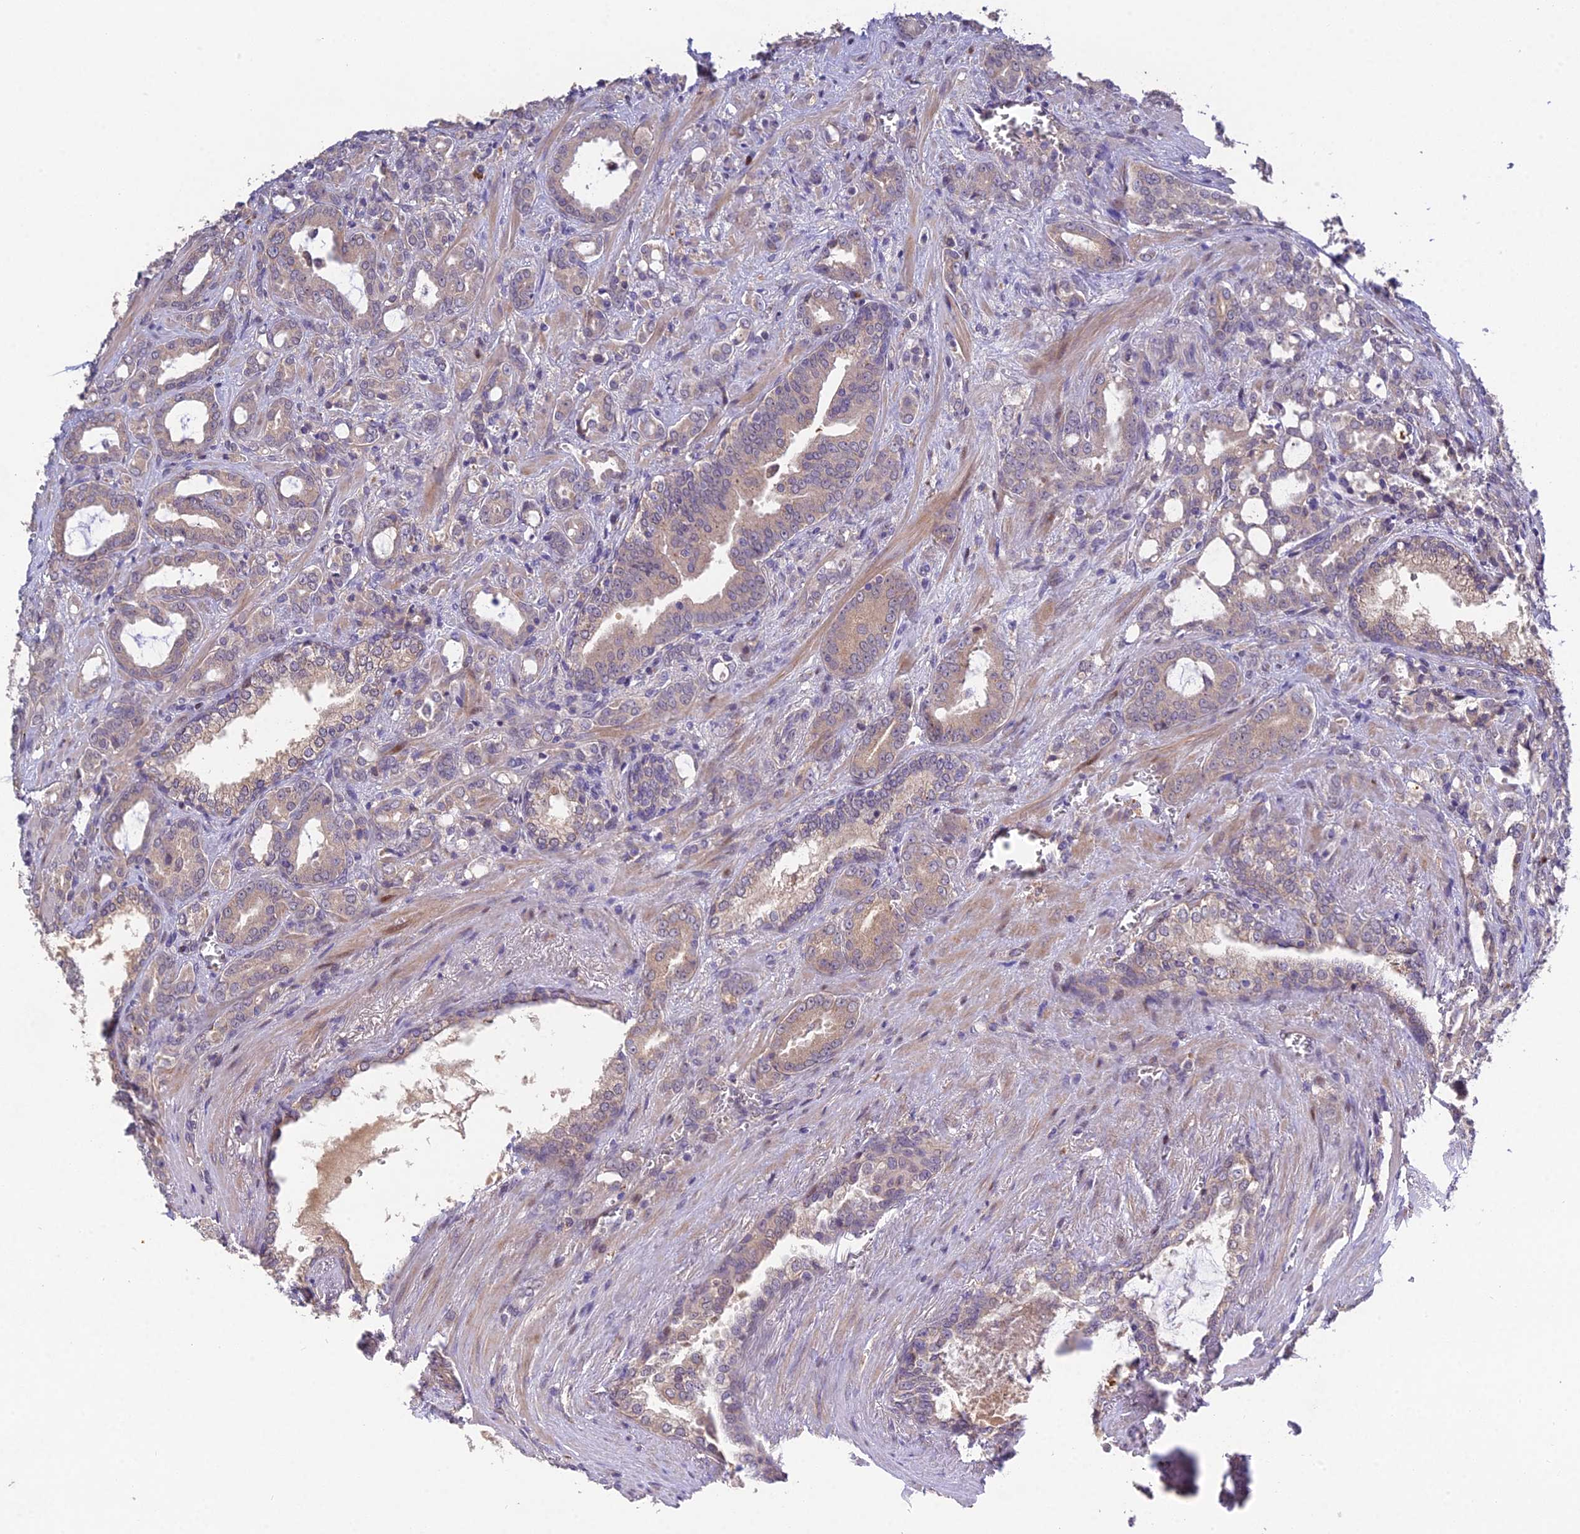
{"staining": {"intensity": "weak", "quantity": "25%-75%", "location": "cytoplasmic/membranous"}, "tissue": "prostate cancer", "cell_type": "Tumor cells", "image_type": "cancer", "snomed": [{"axis": "morphology", "description": "Adenocarcinoma, High grade"}, {"axis": "topography", "description": "Prostate"}], "caption": "The micrograph reveals staining of high-grade adenocarcinoma (prostate), revealing weak cytoplasmic/membranous protein expression (brown color) within tumor cells. (IHC, brightfield microscopy, high magnification).", "gene": "PUS10", "patient": {"sex": "male", "age": 72}}